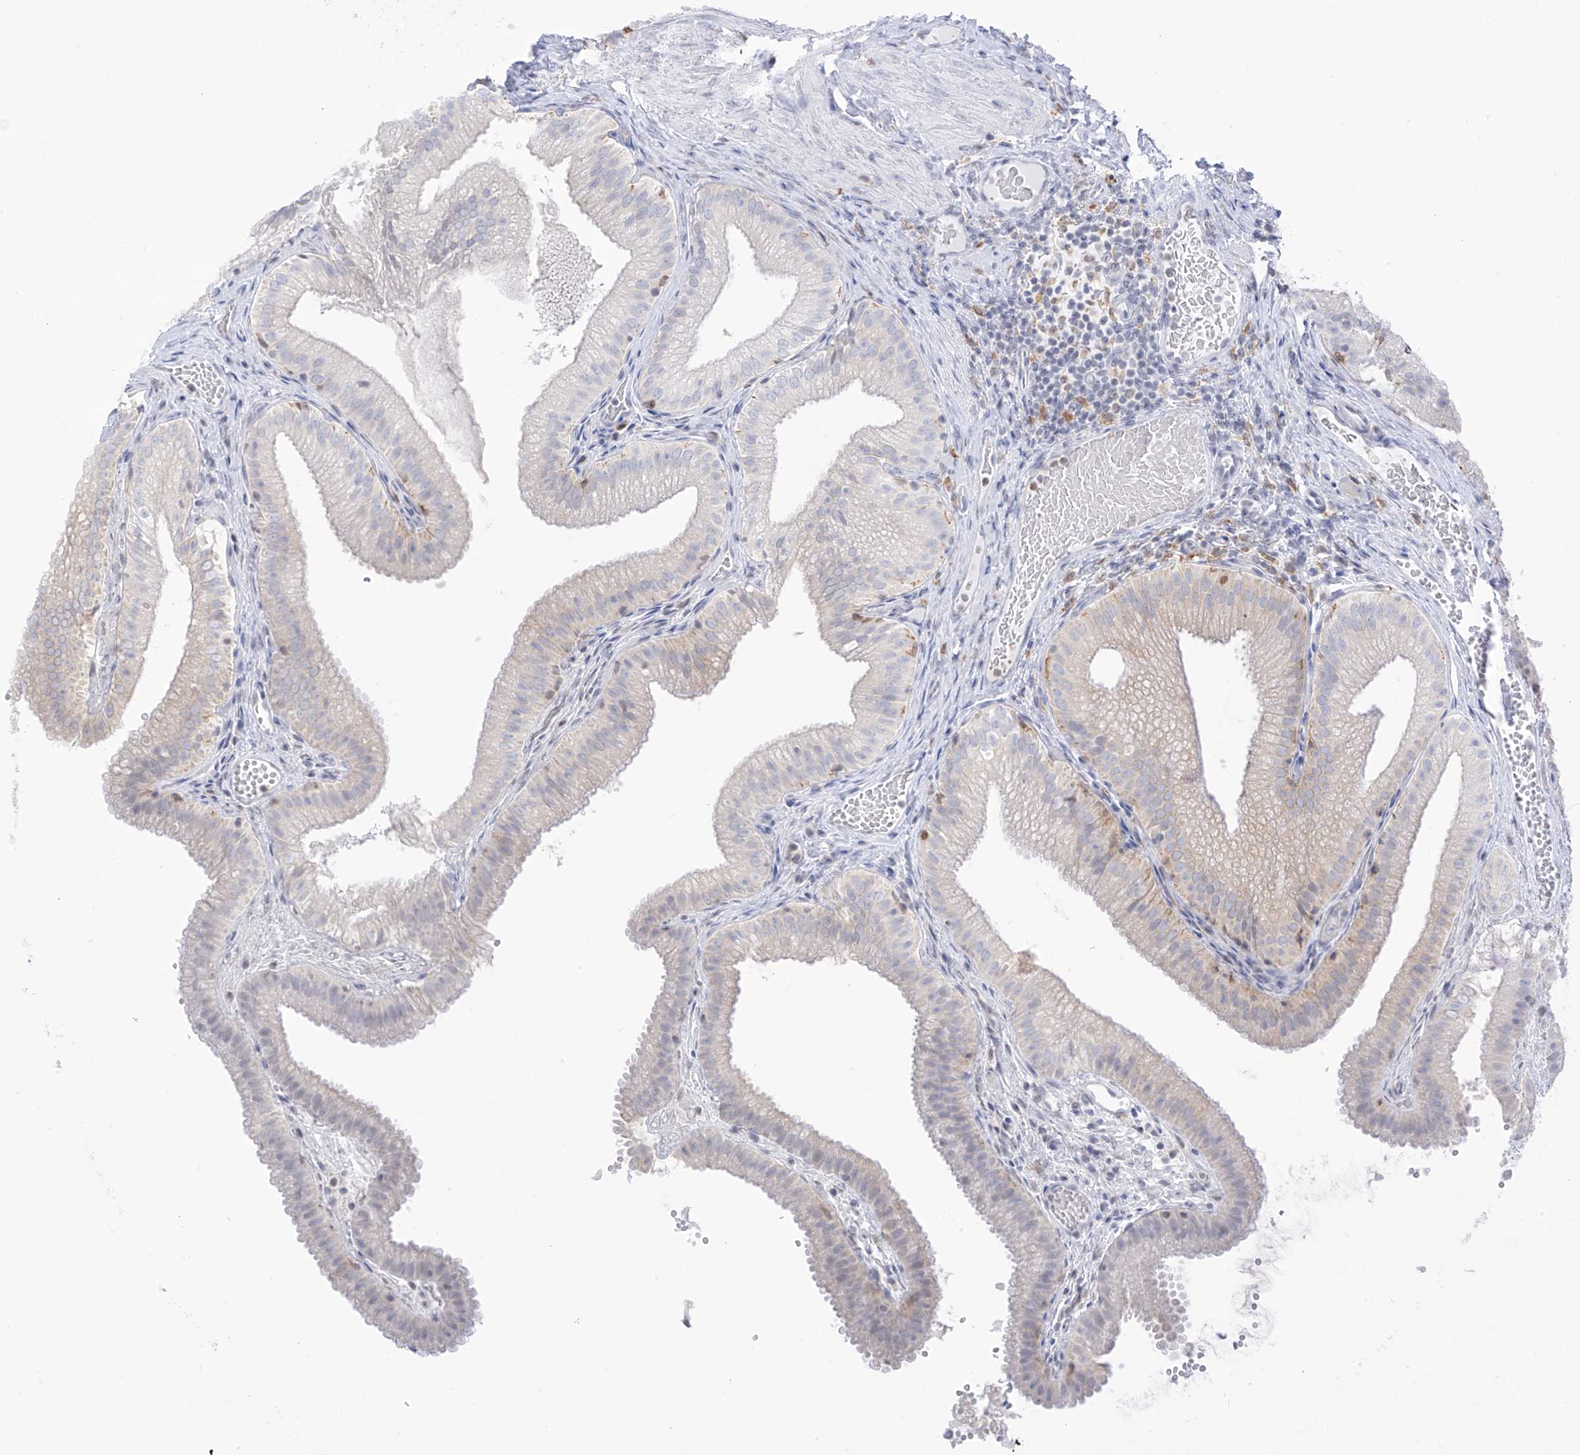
{"staining": {"intensity": "negative", "quantity": "none", "location": "none"}, "tissue": "gallbladder", "cell_type": "Glandular cells", "image_type": "normal", "snomed": [{"axis": "morphology", "description": "Normal tissue, NOS"}, {"axis": "topography", "description": "Gallbladder"}], "caption": "Immunohistochemistry (IHC) micrograph of benign gallbladder: human gallbladder stained with DAB demonstrates no significant protein positivity in glandular cells.", "gene": "TBXAS1", "patient": {"sex": "female", "age": 30}}